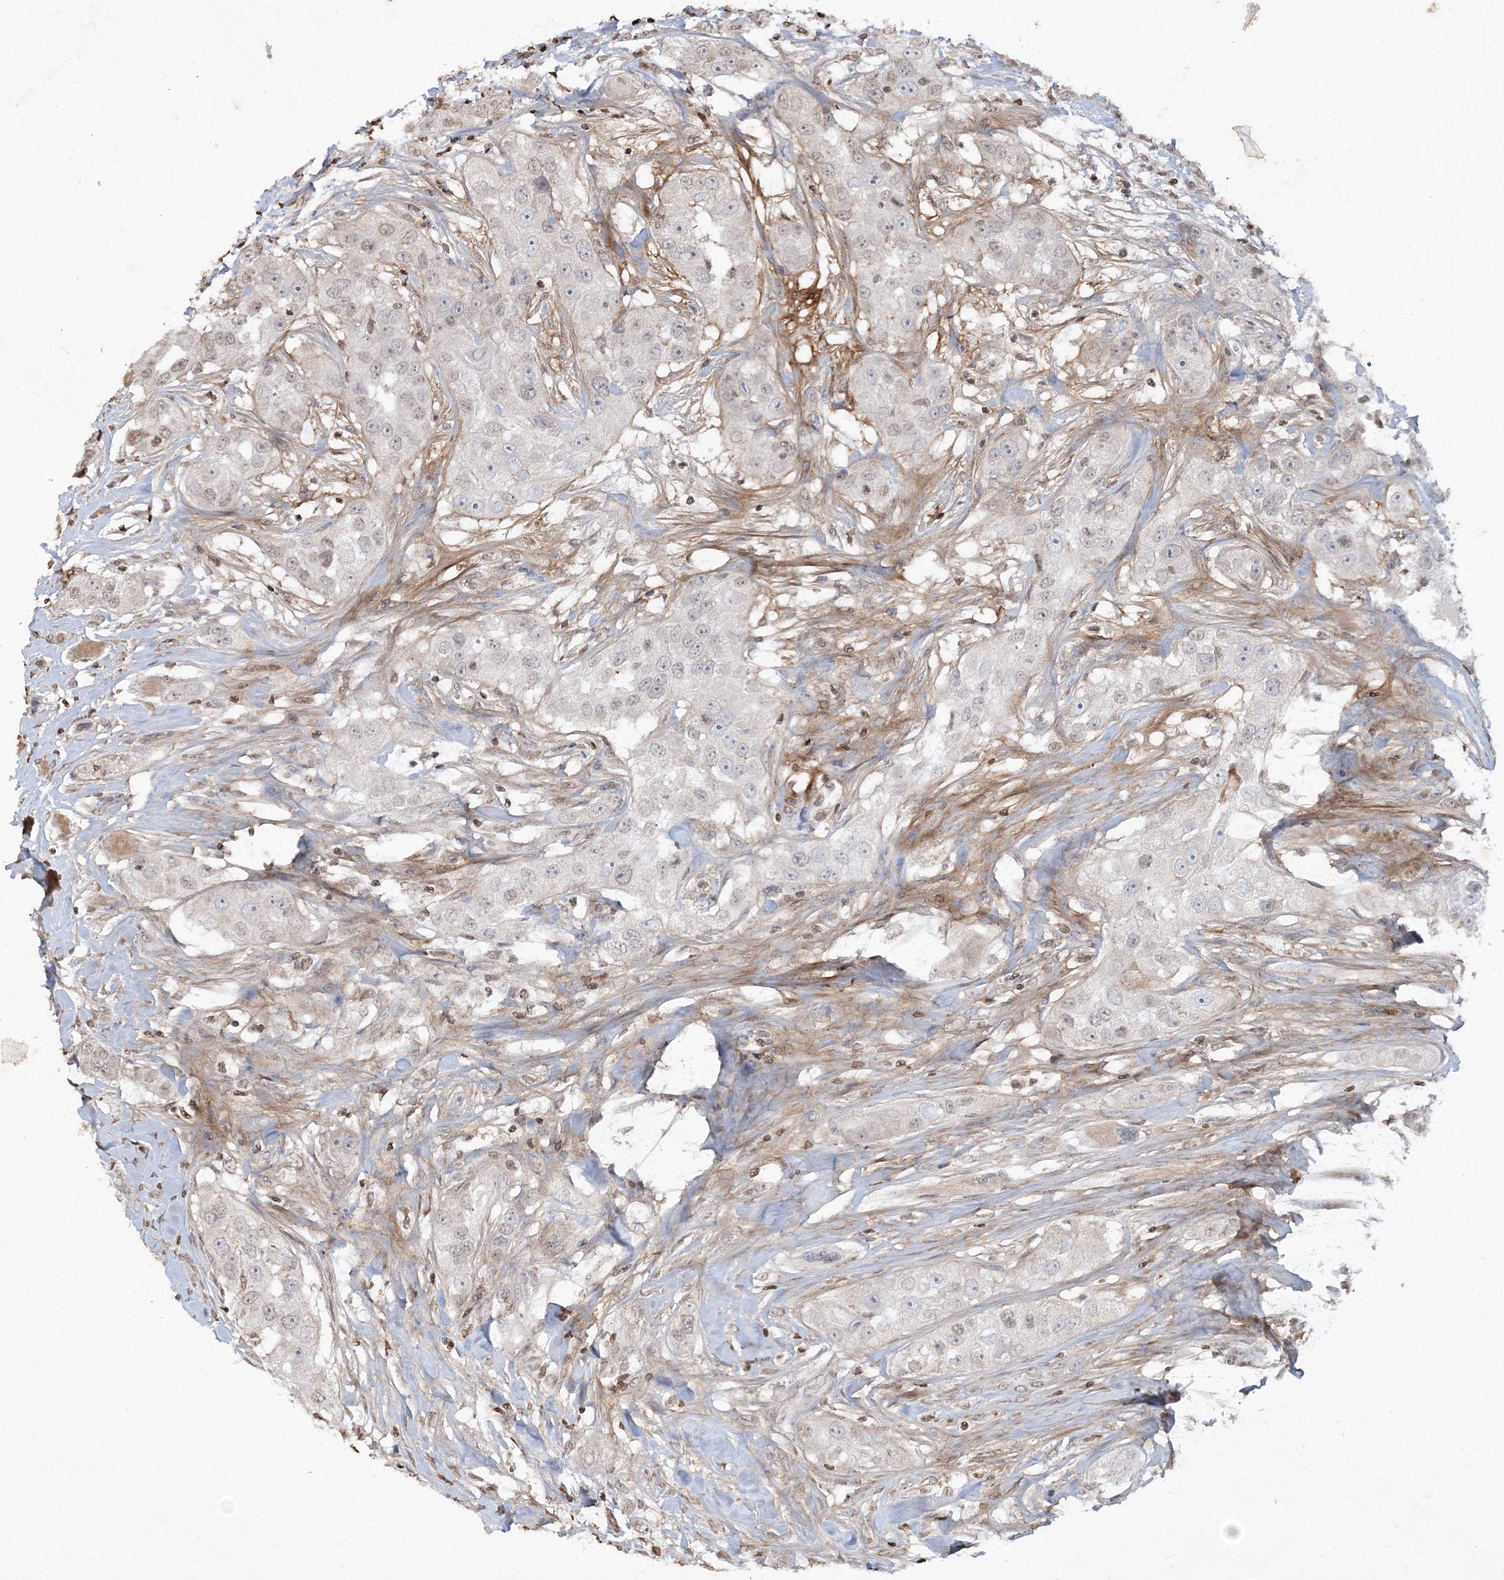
{"staining": {"intensity": "negative", "quantity": "none", "location": "none"}, "tissue": "head and neck cancer", "cell_type": "Tumor cells", "image_type": "cancer", "snomed": [{"axis": "morphology", "description": "Normal tissue, NOS"}, {"axis": "morphology", "description": "Squamous cell carcinoma, NOS"}, {"axis": "topography", "description": "Skeletal muscle"}, {"axis": "topography", "description": "Head-Neck"}], "caption": "Head and neck cancer was stained to show a protein in brown. There is no significant positivity in tumor cells. (DAB IHC with hematoxylin counter stain).", "gene": "TTC7A", "patient": {"sex": "male", "age": 51}}